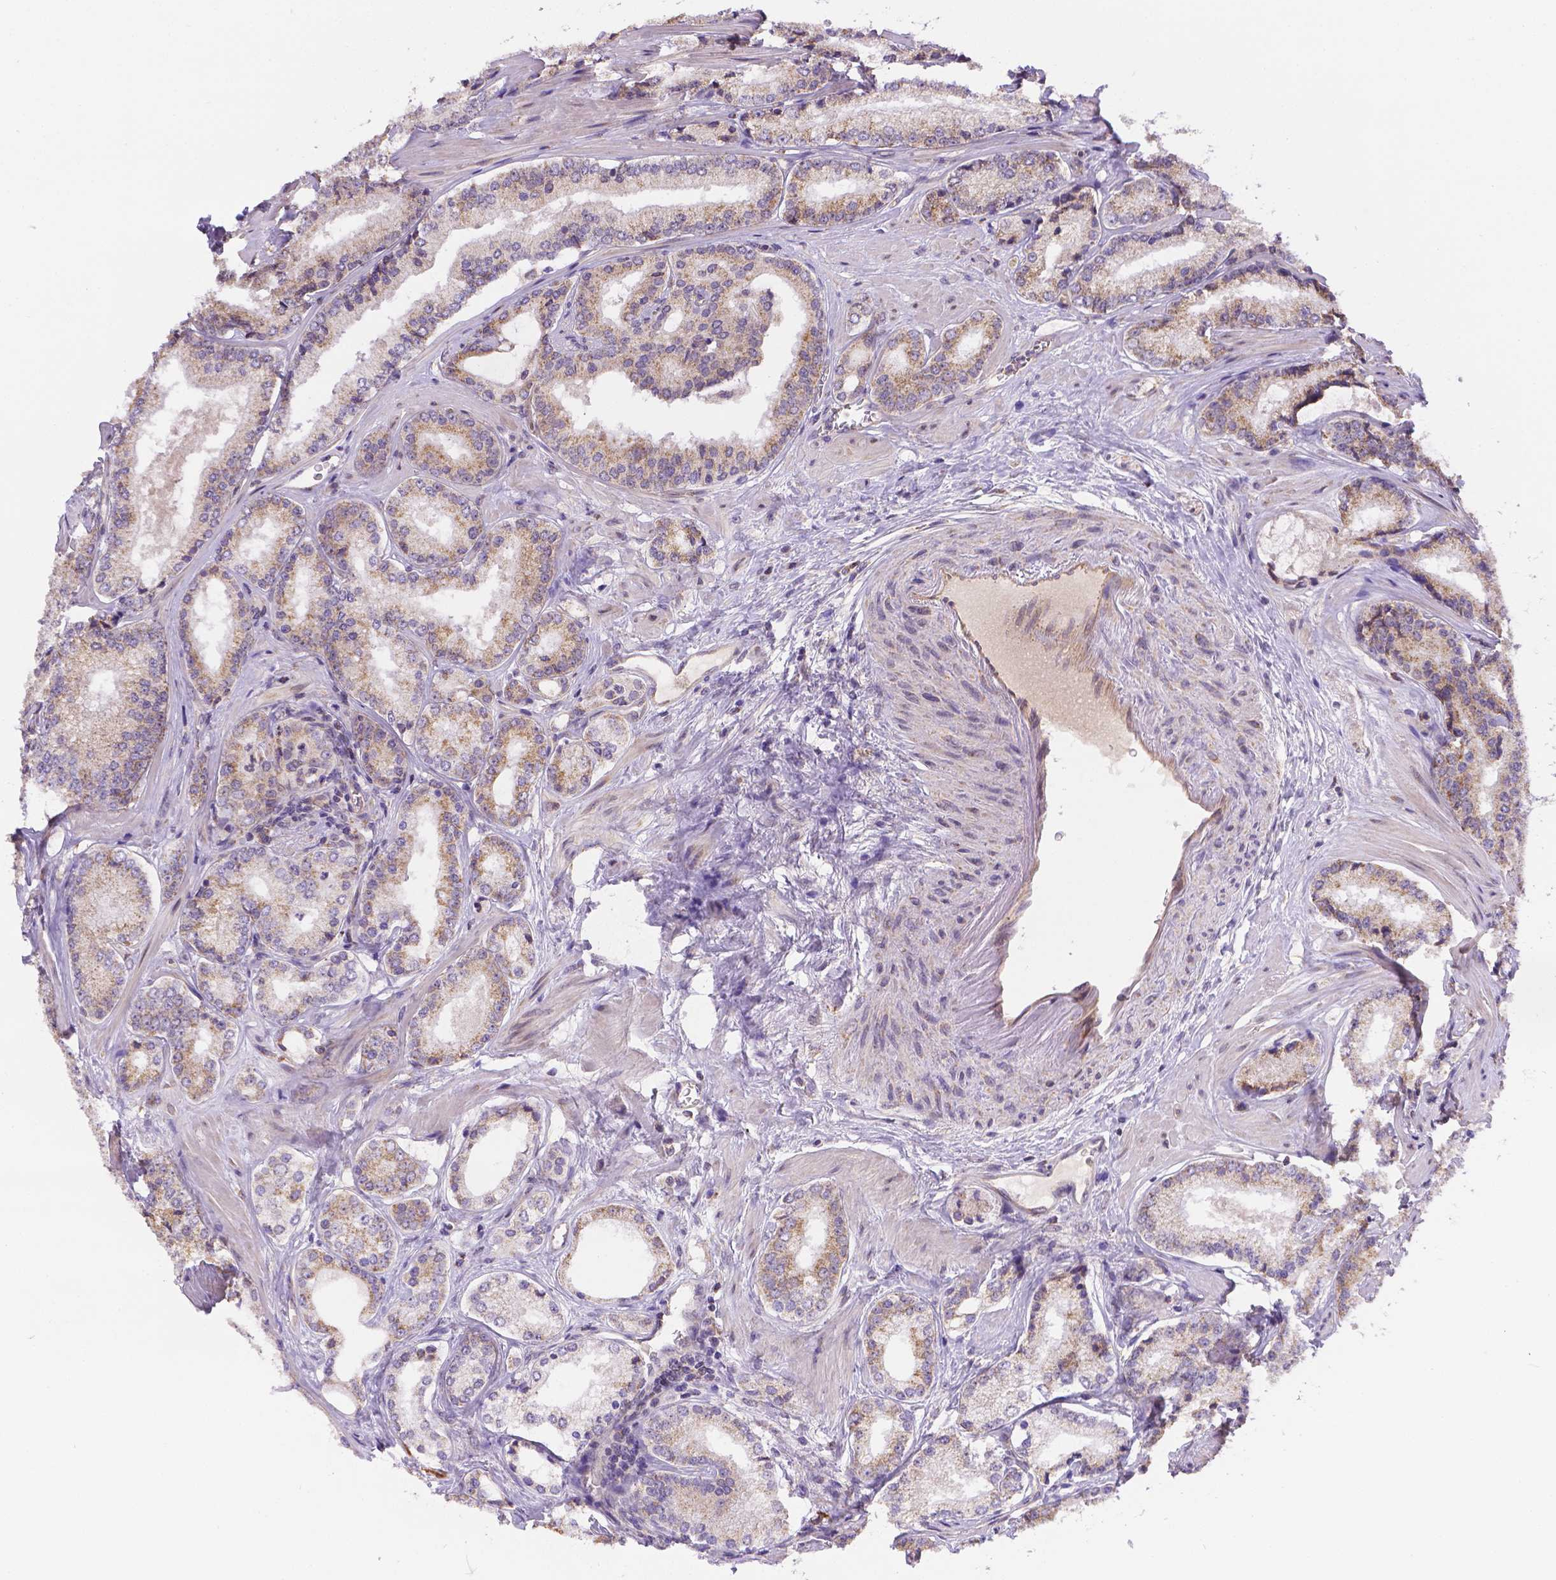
{"staining": {"intensity": "weak", "quantity": "25%-75%", "location": "cytoplasmic/membranous"}, "tissue": "prostate cancer", "cell_type": "Tumor cells", "image_type": "cancer", "snomed": [{"axis": "morphology", "description": "Adenocarcinoma, Low grade"}, {"axis": "topography", "description": "Prostate"}], "caption": "This photomicrograph shows immunohistochemistry (IHC) staining of prostate cancer, with low weak cytoplasmic/membranous staining in approximately 25%-75% of tumor cells.", "gene": "CYYR1", "patient": {"sex": "male", "age": 56}}